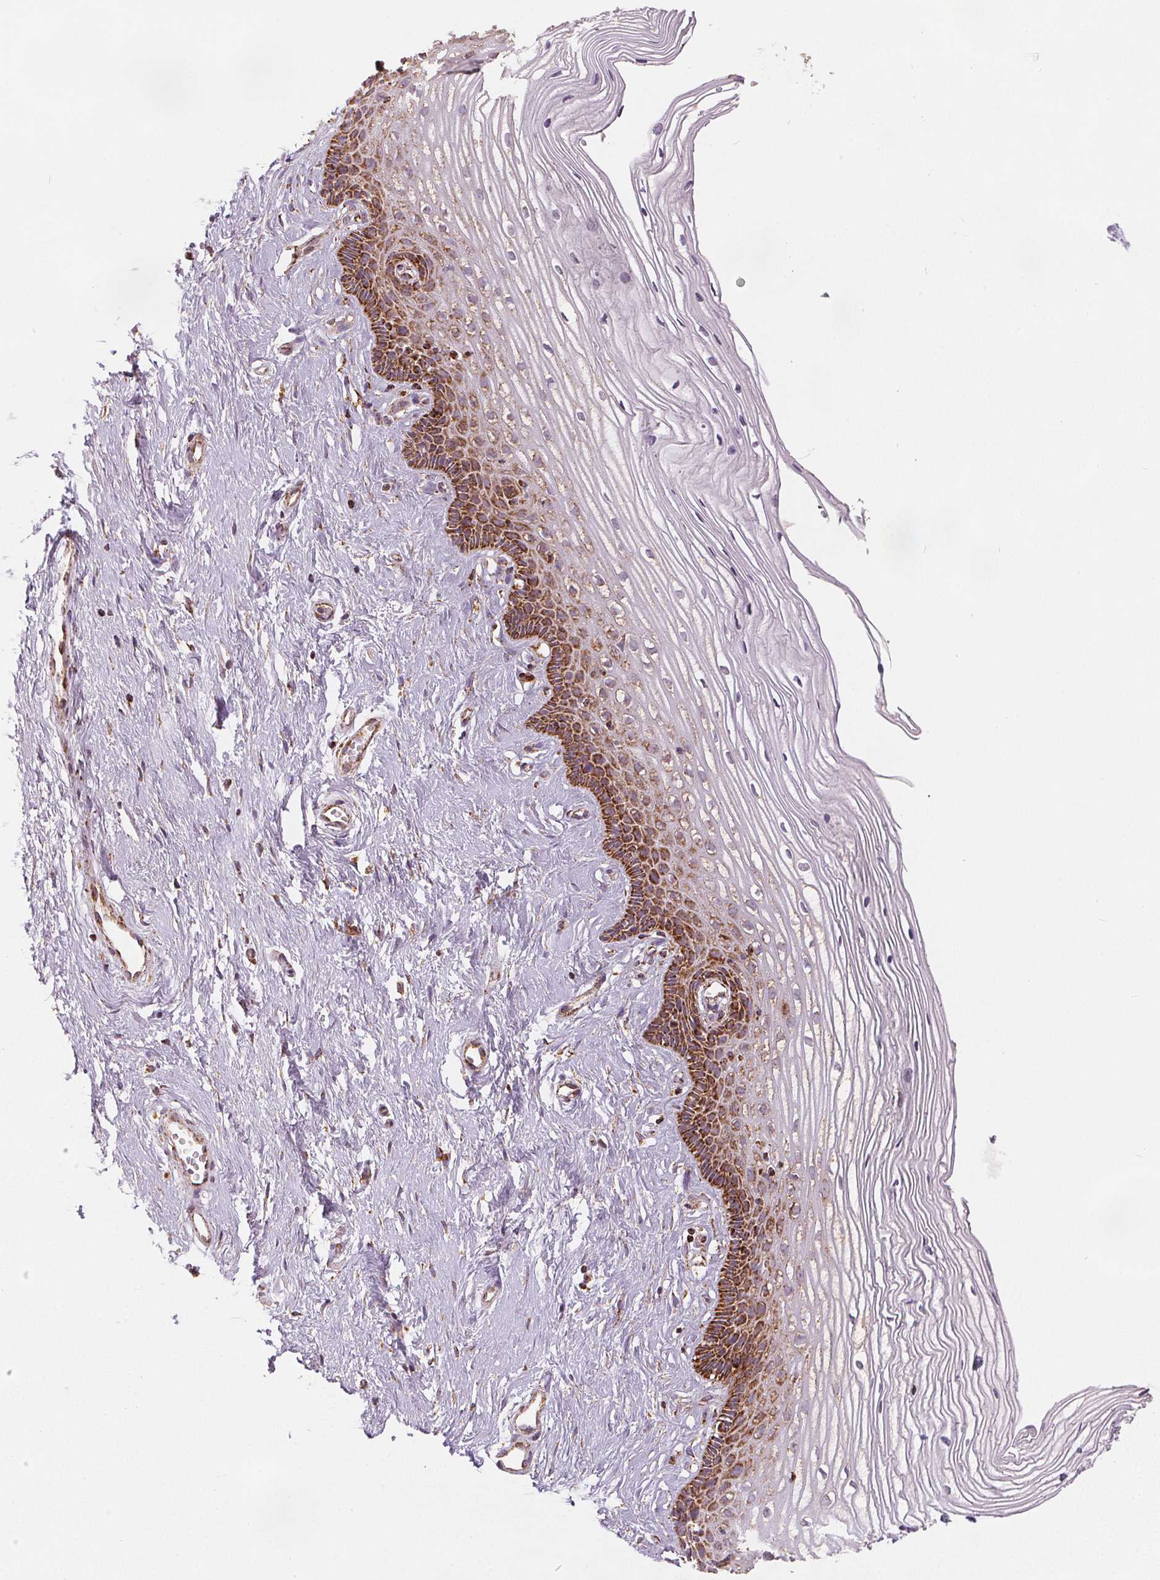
{"staining": {"intensity": "moderate", "quantity": ">75%", "location": "cytoplasmic/membranous"}, "tissue": "cervix", "cell_type": "Glandular cells", "image_type": "normal", "snomed": [{"axis": "morphology", "description": "Normal tissue, NOS"}, {"axis": "topography", "description": "Cervix"}], "caption": "This image reveals unremarkable cervix stained with immunohistochemistry to label a protein in brown. The cytoplasmic/membranous of glandular cells show moderate positivity for the protein. Nuclei are counter-stained blue.", "gene": "SDHB", "patient": {"sex": "female", "age": 40}}